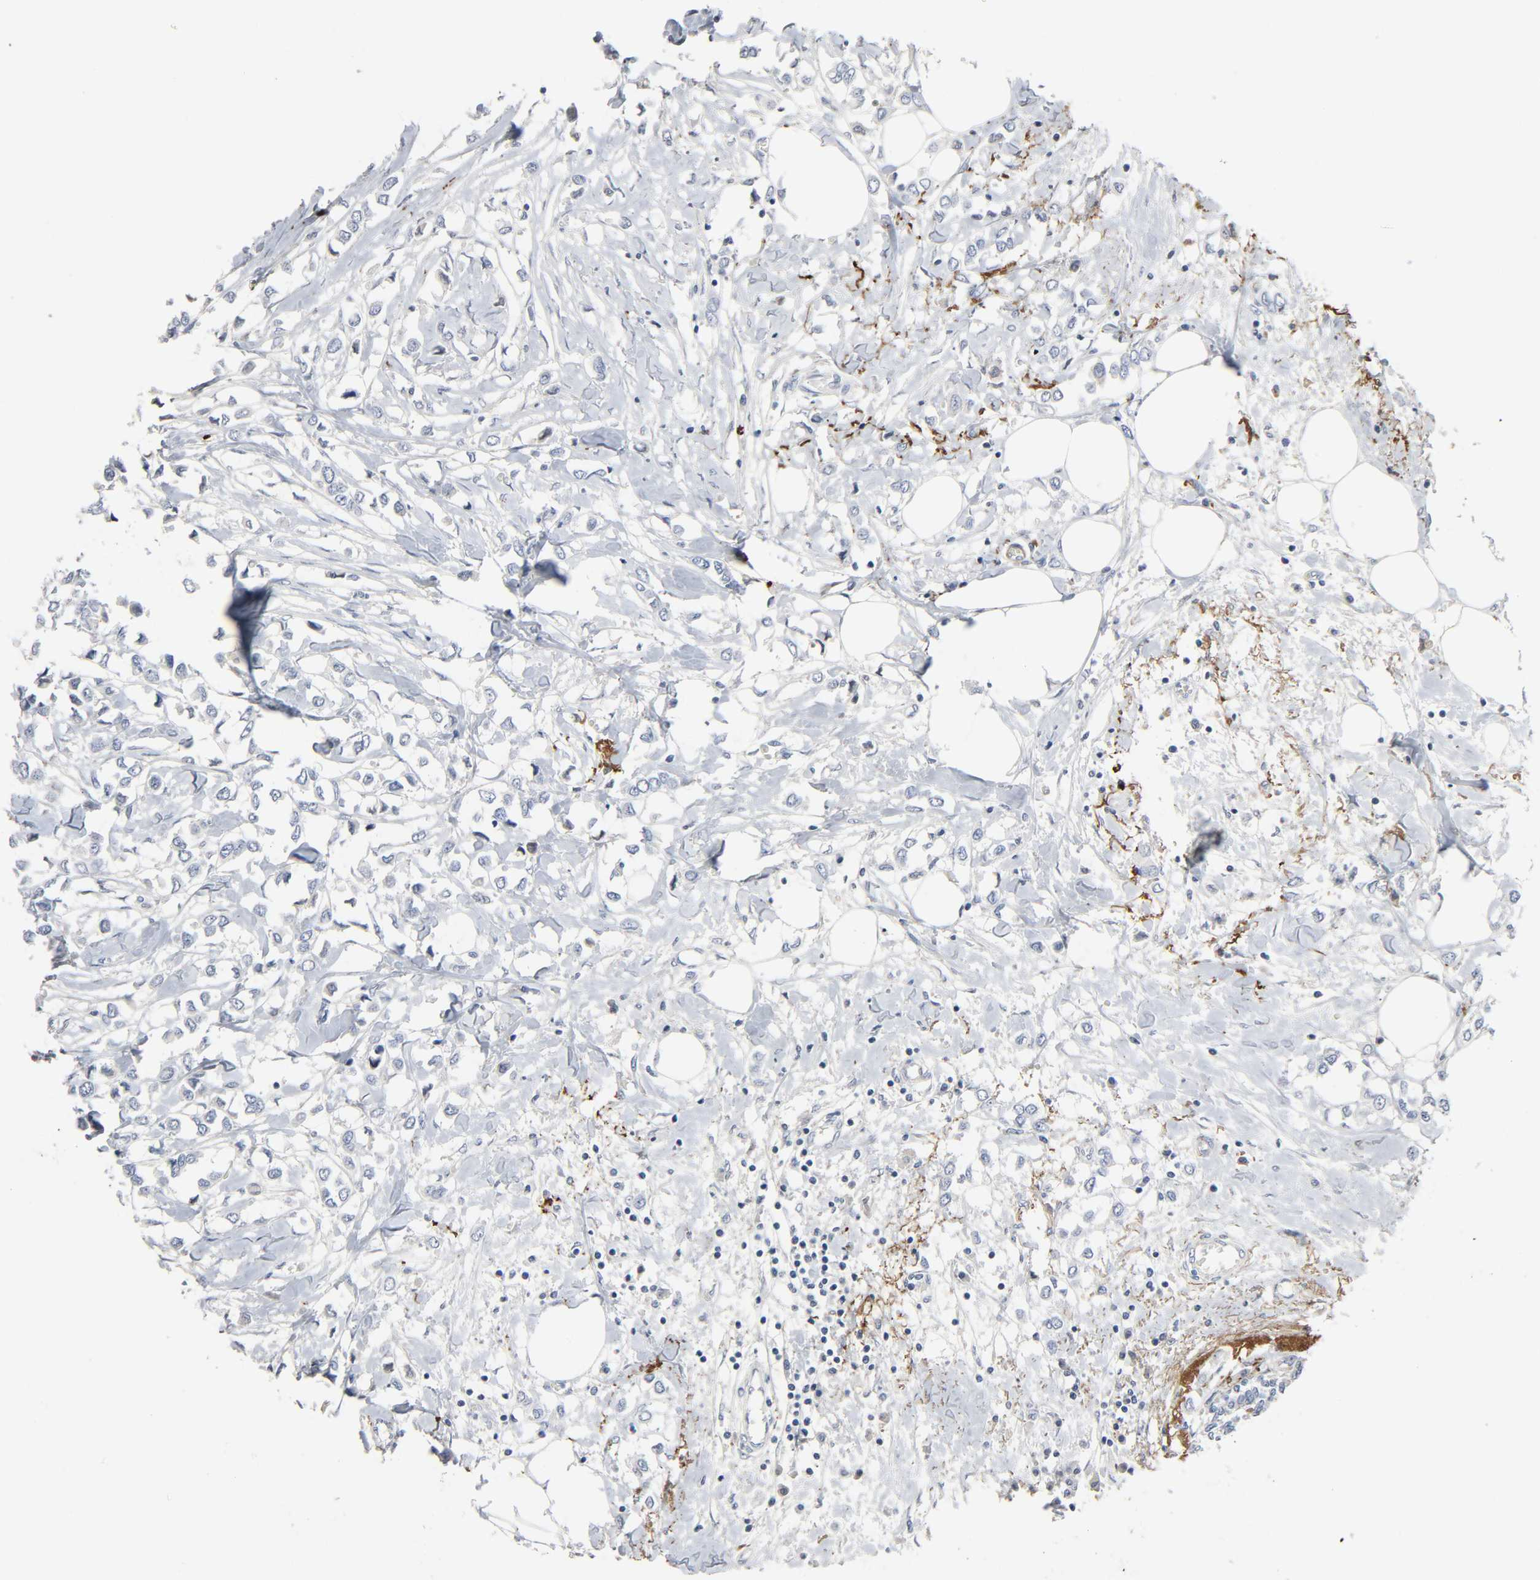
{"staining": {"intensity": "negative", "quantity": "none", "location": "none"}, "tissue": "breast cancer", "cell_type": "Tumor cells", "image_type": "cancer", "snomed": [{"axis": "morphology", "description": "Lobular carcinoma"}, {"axis": "topography", "description": "Breast"}], "caption": "This is an IHC histopathology image of human breast lobular carcinoma. There is no positivity in tumor cells.", "gene": "FBLN5", "patient": {"sex": "female", "age": 51}}